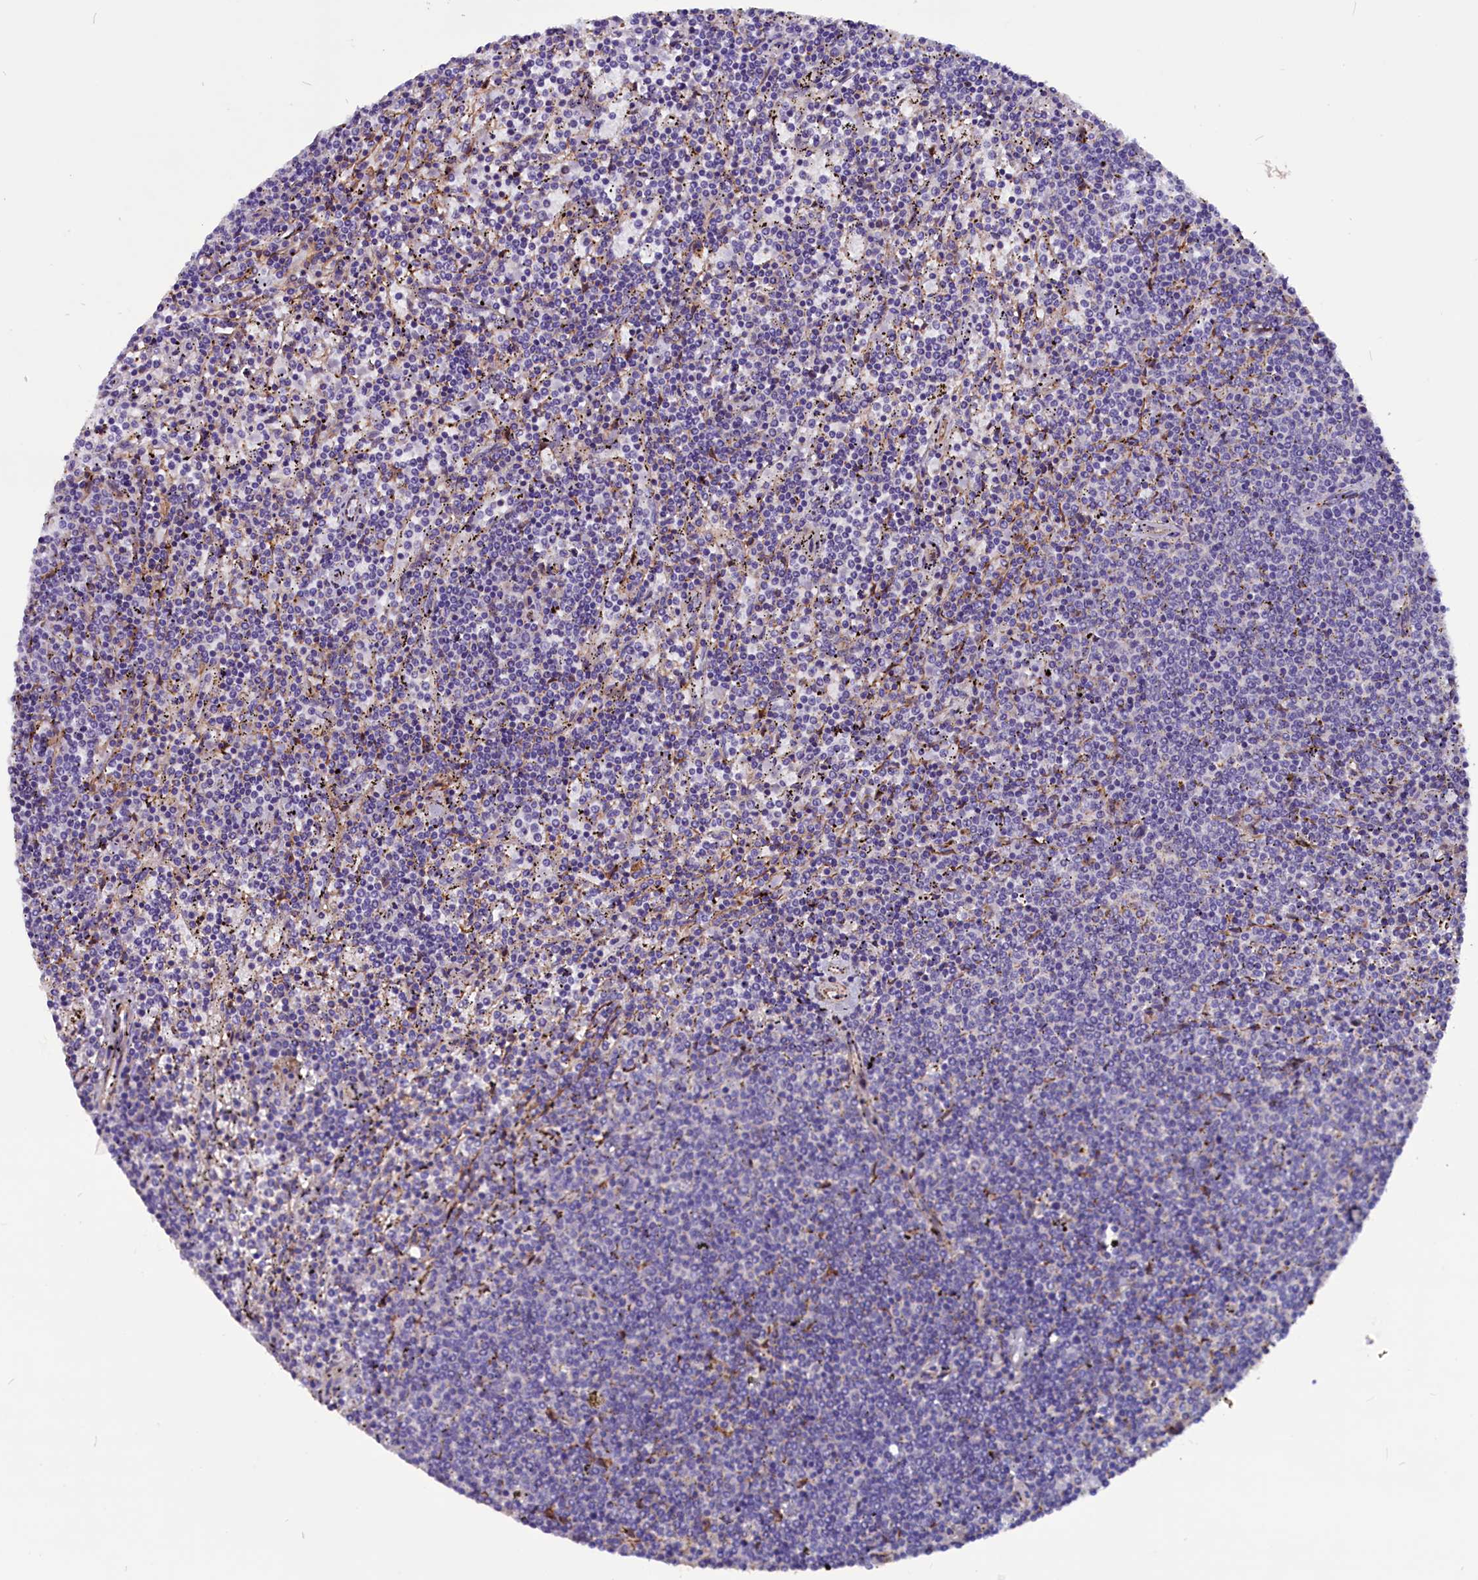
{"staining": {"intensity": "negative", "quantity": "none", "location": "none"}, "tissue": "lymphoma", "cell_type": "Tumor cells", "image_type": "cancer", "snomed": [{"axis": "morphology", "description": "Malignant lymphoma, non-Hodgkin's type, Low grade"}, {"axis": "topography", "description": "Spleen"}], "caption": "Lymphoma was stained to show a protein in brown. There is no significant positivity in tumor cells.", "gene": "ZNF749", "patient": {"sex": "female", "age": 50}}